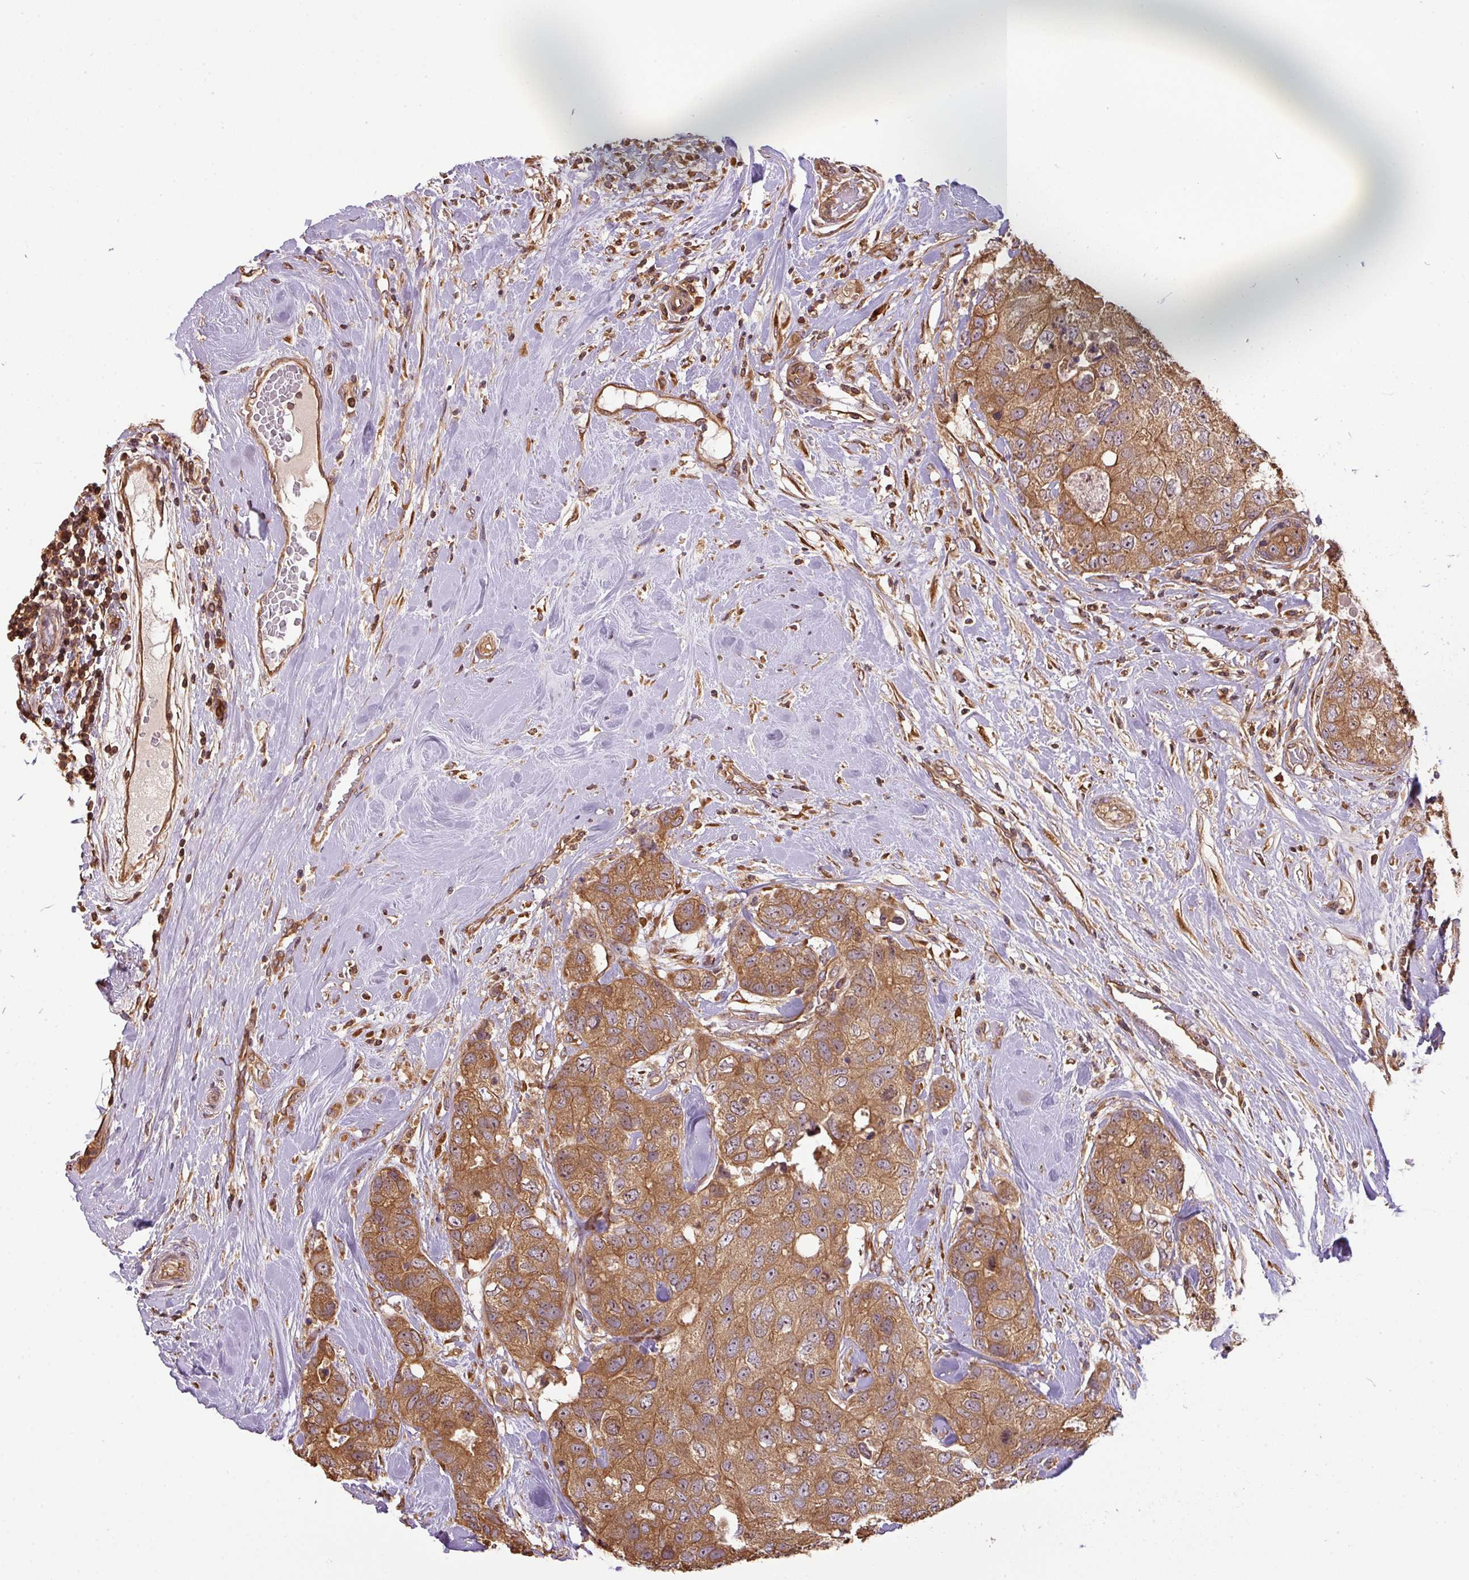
{"staining": {"intensity": "moderate", "quantity": ">75%", "location": "cytoplasmic/membranous,nuclear"}, "tissue": "breast cancer", "cell_type": "Tumor cells", "image_type": "cancer", "snomed": [{"axis": "morphology", "description": "Duct carcinoma"}, {"axis": "topography", "description": "Breast"}], "caption": "Immunohistochemistry histopathology image of neoplastic tissue: human breast cancer (invasive ductal carcinoma) stained using immunohistochemistry exhibits medium levels of moderate protein expression localized specifically in the cytoplasmic/membranous and nuclear of tumor cells, appearing as a cytoplasmic/membranous and nuclear brown color.", "gene": "VENTX", "patient": {"sex": "female", "age": 62}}